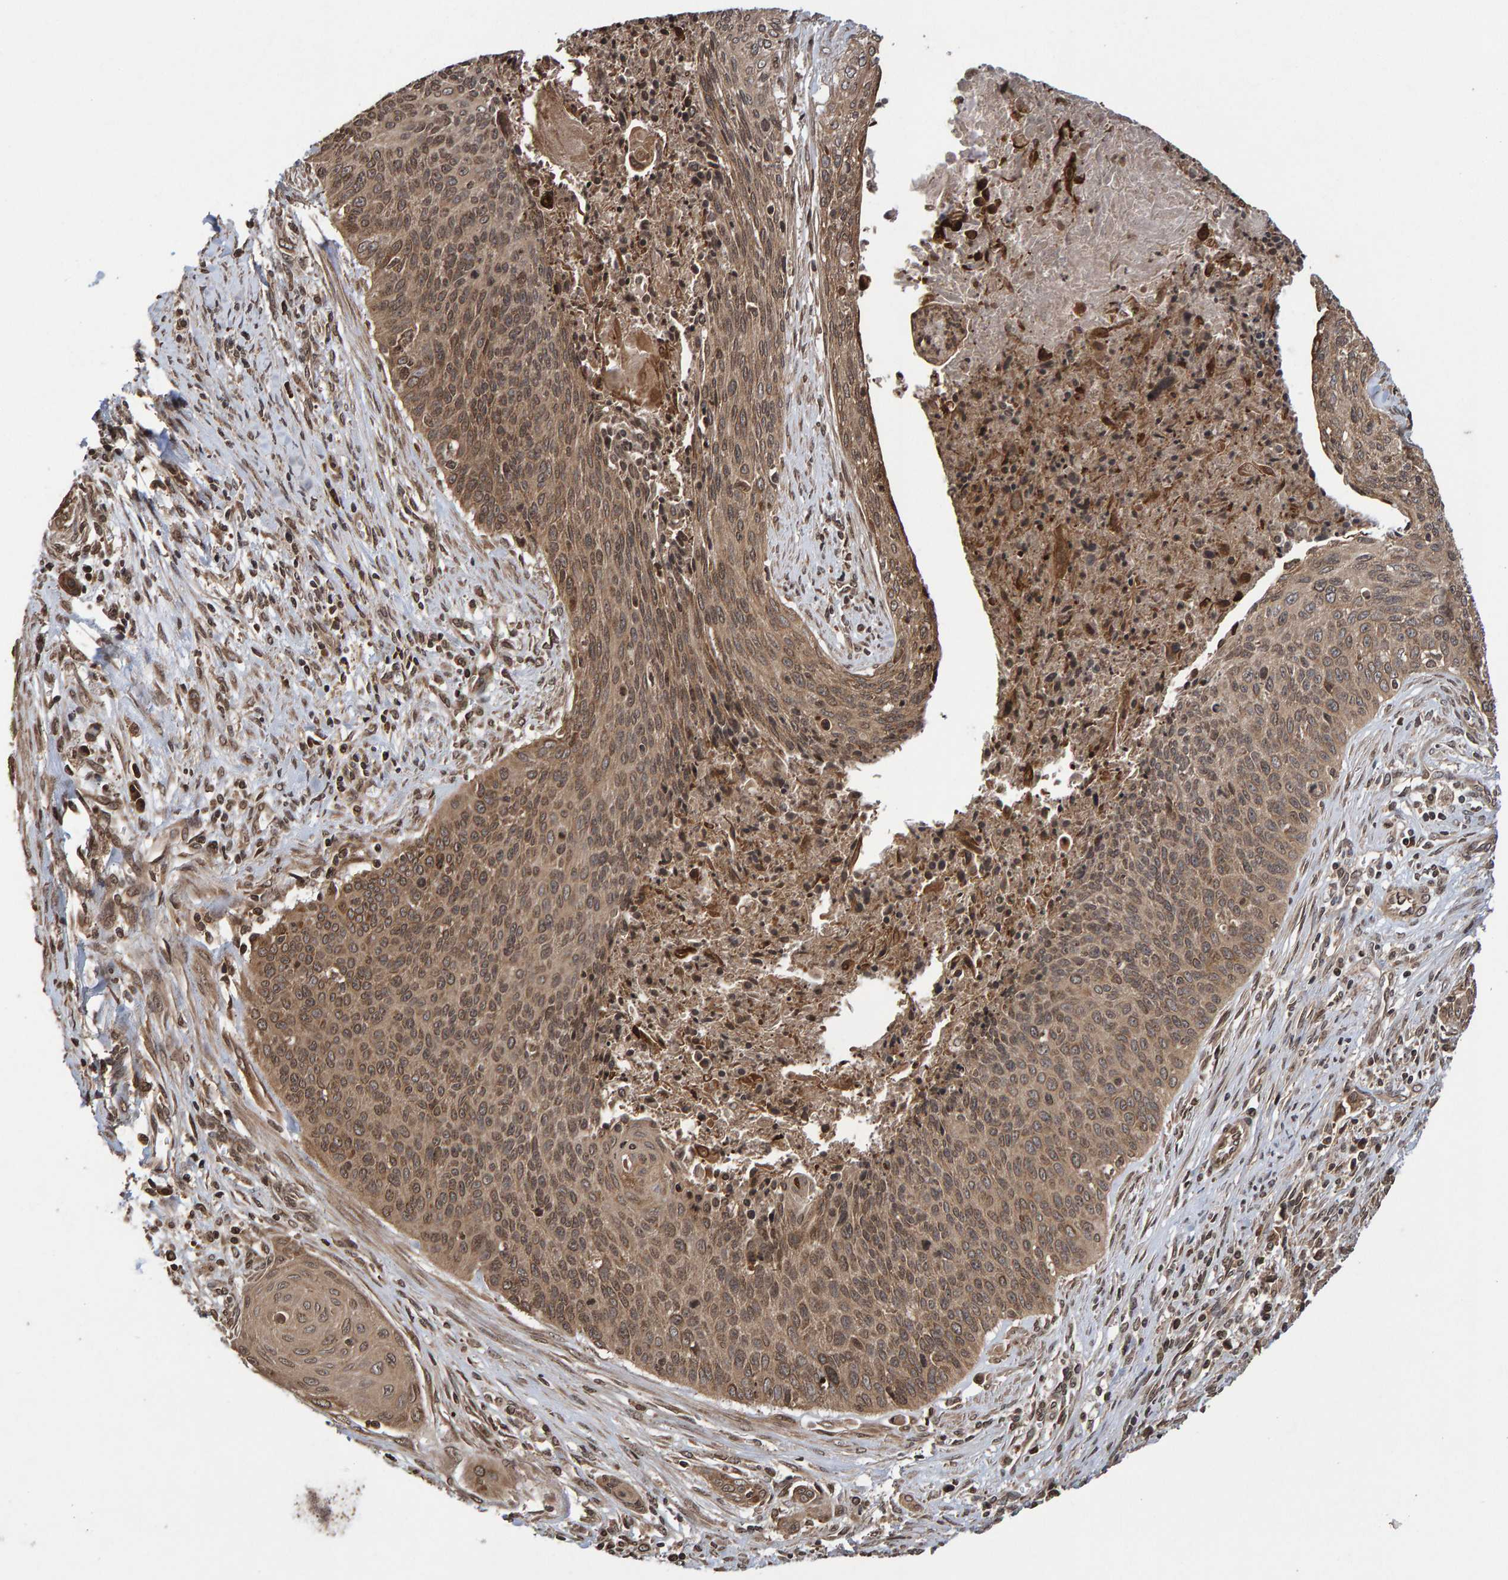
{"staining": {"intensity": "moderate", "quantity": ">75%", "location": "cytoplasmic/membranous"}, "tissue": "cervical cancer", "cell_type": "Tumor cells", "image_type": "cancer", "snomed": [{"axis": "morphology", "description": "Squamous cell carcinoma, NOS"}, {"axis": "topography", "description": "Cervix"}], "caption": "This image shows cervical cancer (squamous cell carcinoma) stained with IHC to label a protein in brown. The cytoplasmic/membranous of tumor cells show moderate positivity for the protein. Nuclei are counter-stained blue.", "gene": "GAB2", "patient": {"sex": "female", "age": 55}}